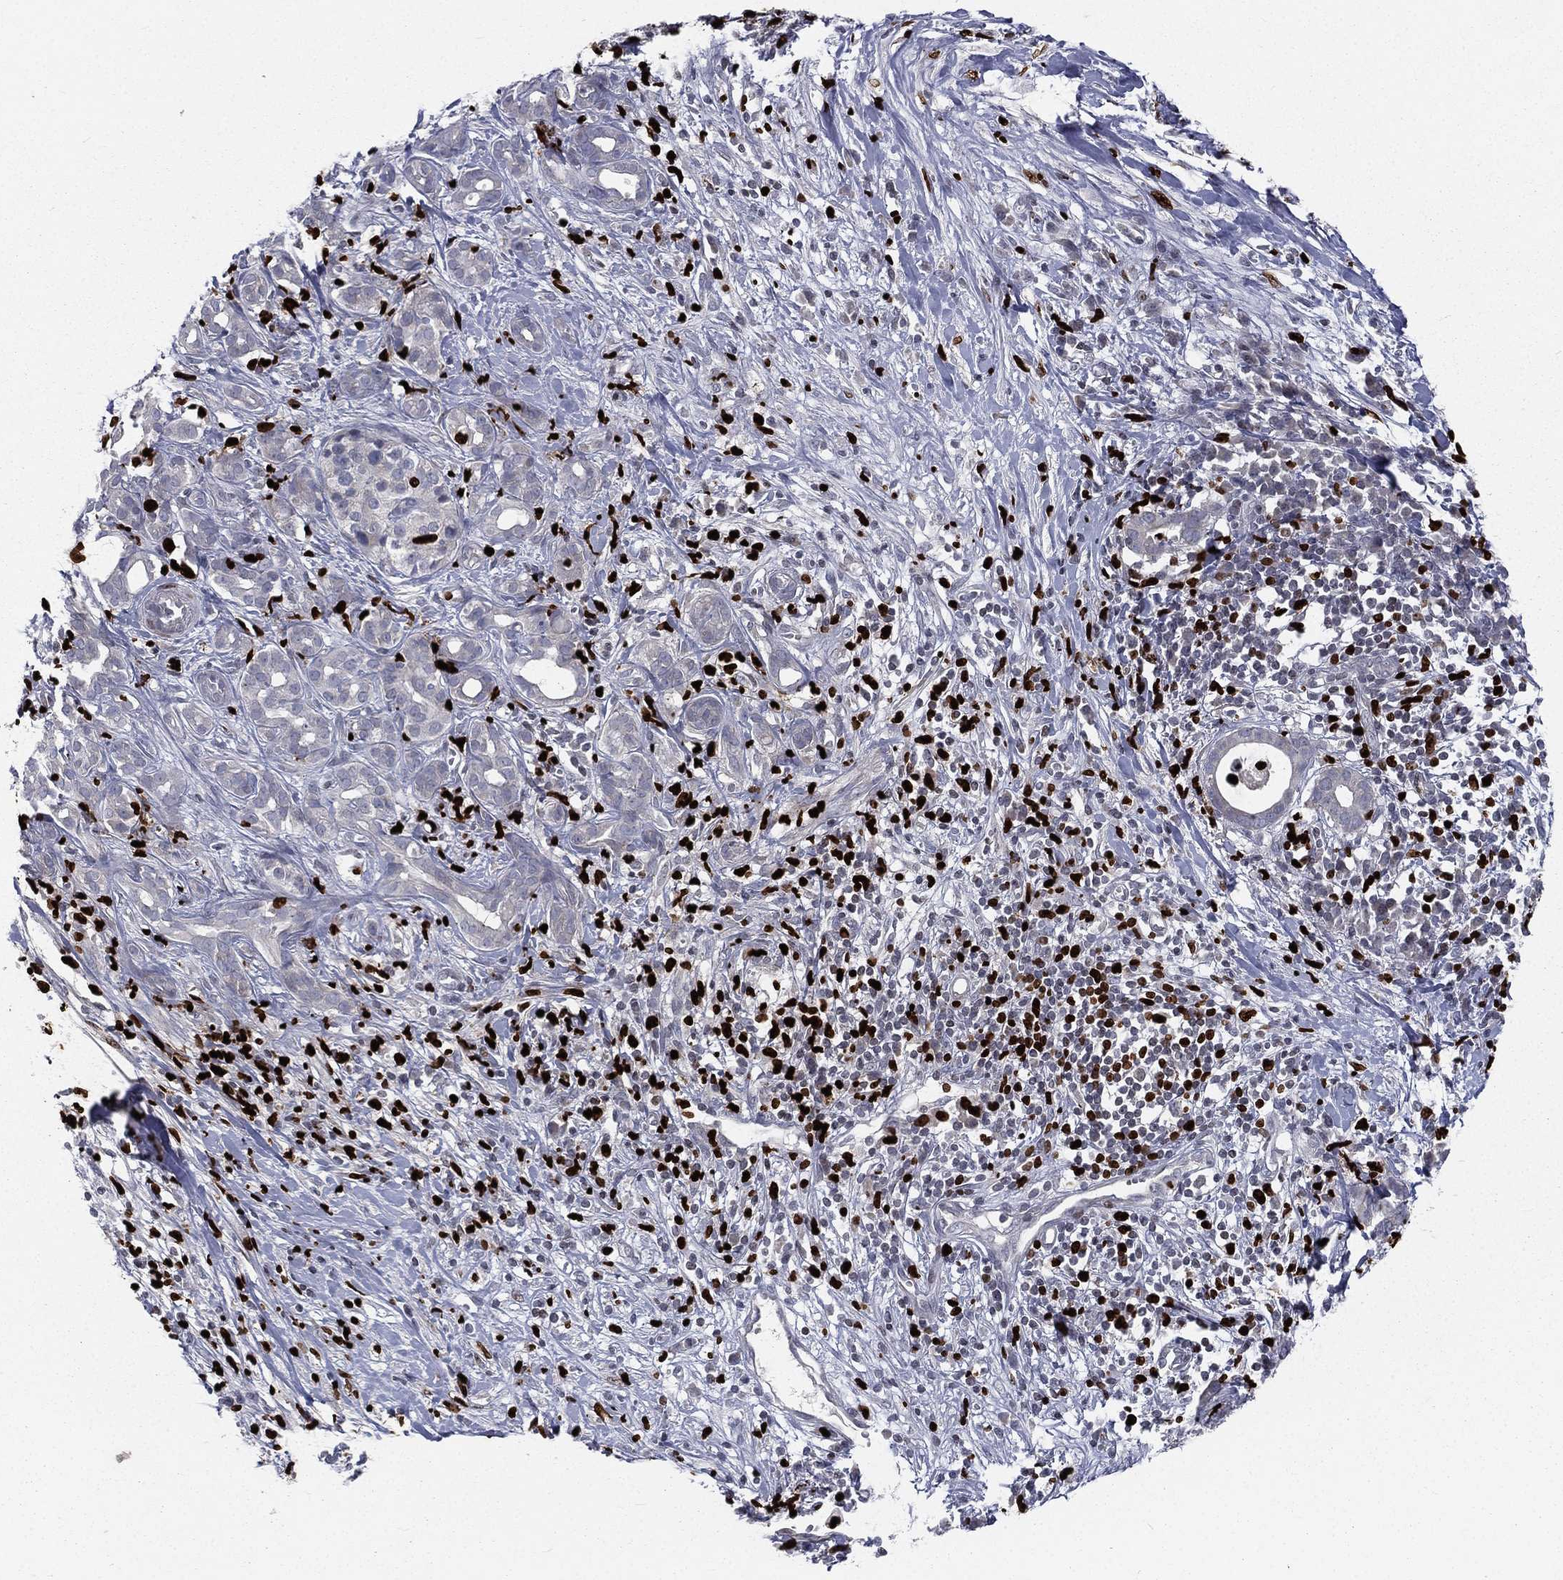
{"staining": {"intensity": "negative", "quantity": "none", "location": "none"}, "tissue": "pancreatic cancer", "cell_type": "Tumor cells", "image_type": "cancer", "snomed": [{"axis": "morphology", "description": "Adenocarcinoma, NOS"}, {"axis": "topography", "description": "Pancreas"}], "caption": "Immunohistochemical staining of pancreatic cancer (adenocarcinoma) shows no significant positivity in tumor cells.", "gene": "MNDA", "patient": {"sex": "male", "age": 61}}